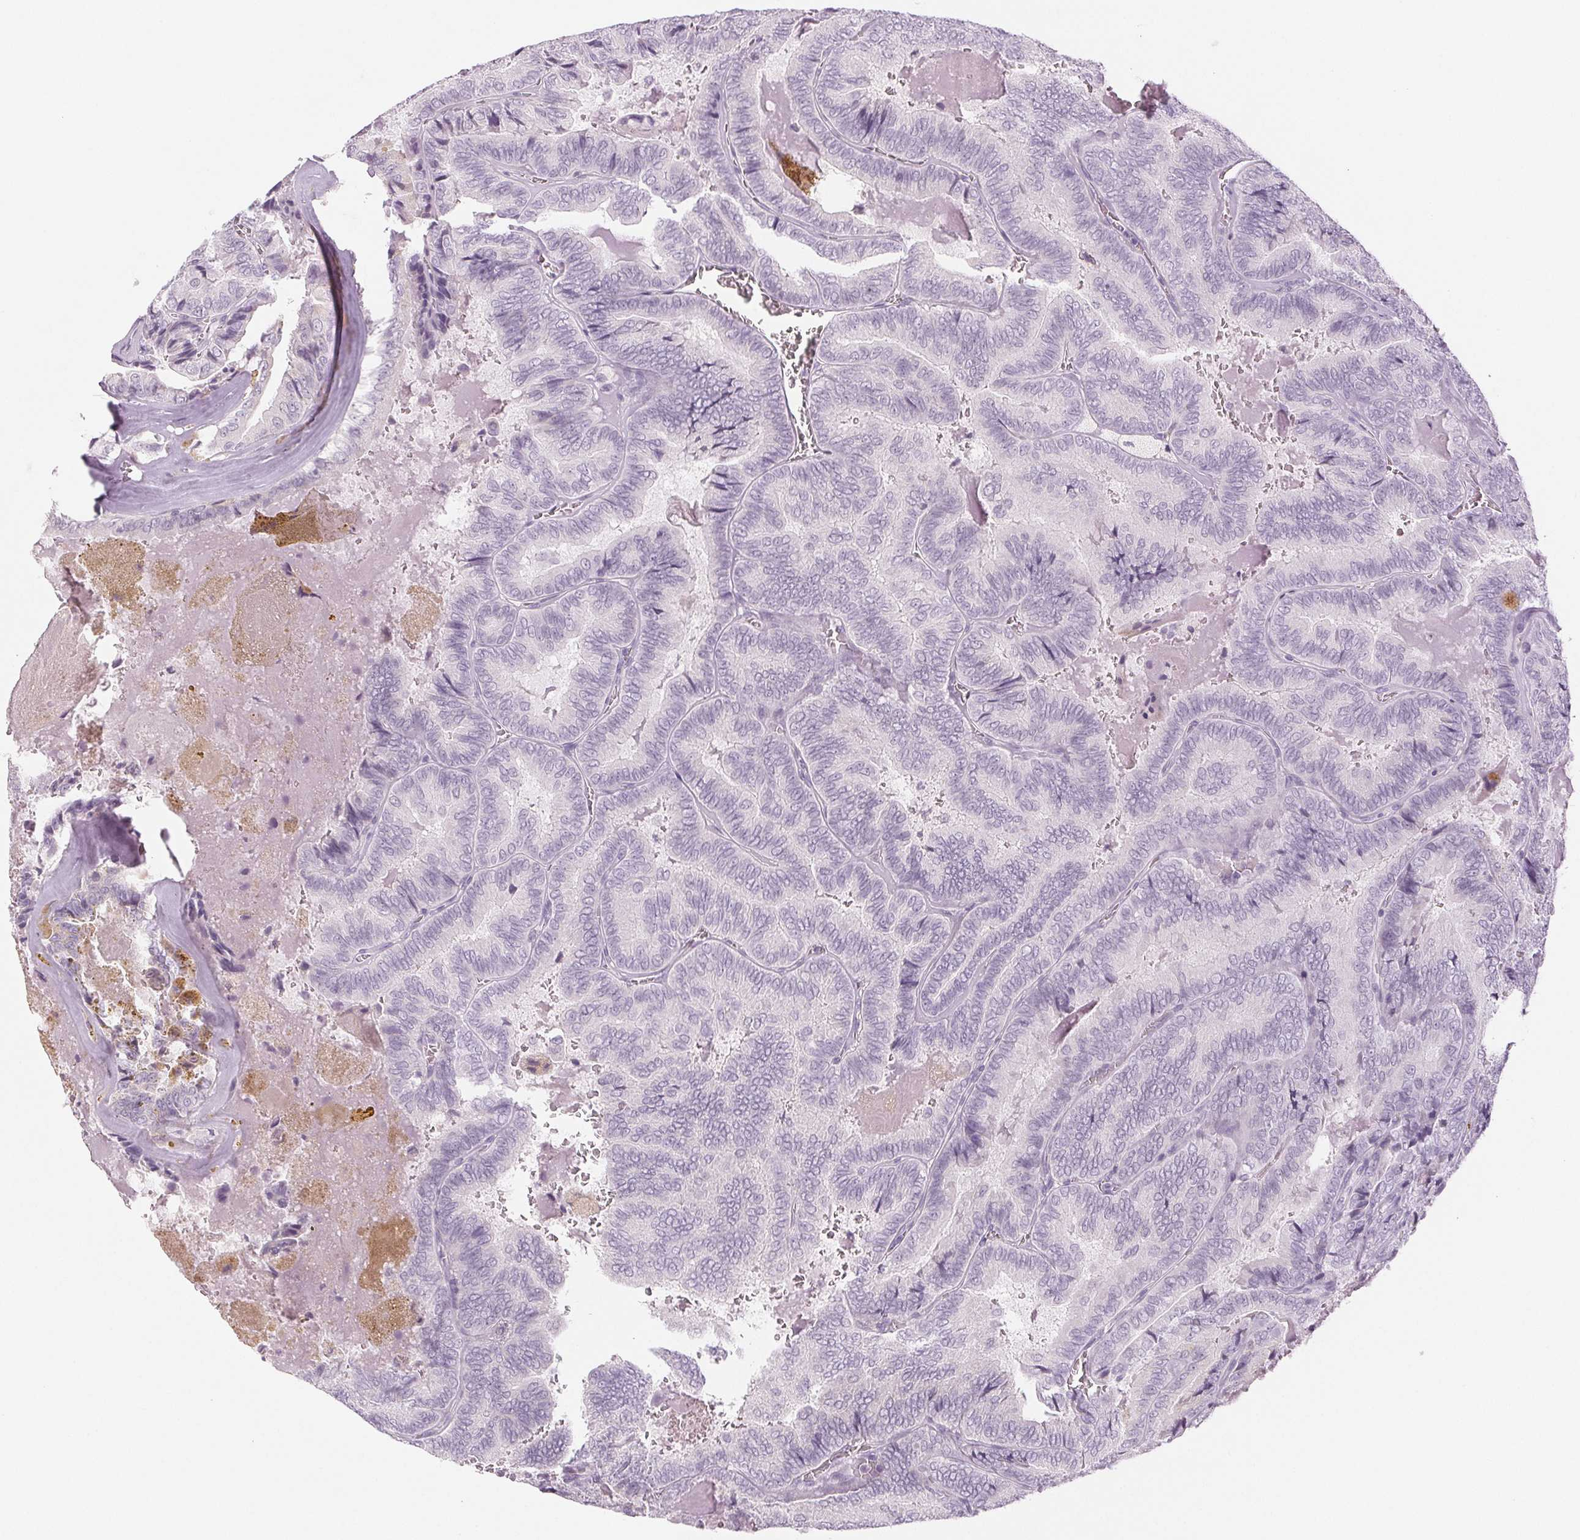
{"staining": {"intensity": "negative", "quantity": "none", "location": "none"}, "tissue": "thyroid cancer", "cell_type": "Tumor cells", "image_type": "cancer", "snomed": [{"axis": "morphology", "description": "Papillary adenocarcinoma, NOS"}, {"axis": "topography", "description": "Thyroid gland"}], "caption": "An immunohistochemistry (IHC) image of thyroid cancer (papillary adenocarcinoma) is shown. There is no staining in tumor cells of thyroid cancer (papillary adenocarcinoma).", "gene": "EHHADH", "patient": {"sex": "female", "age": 75}}